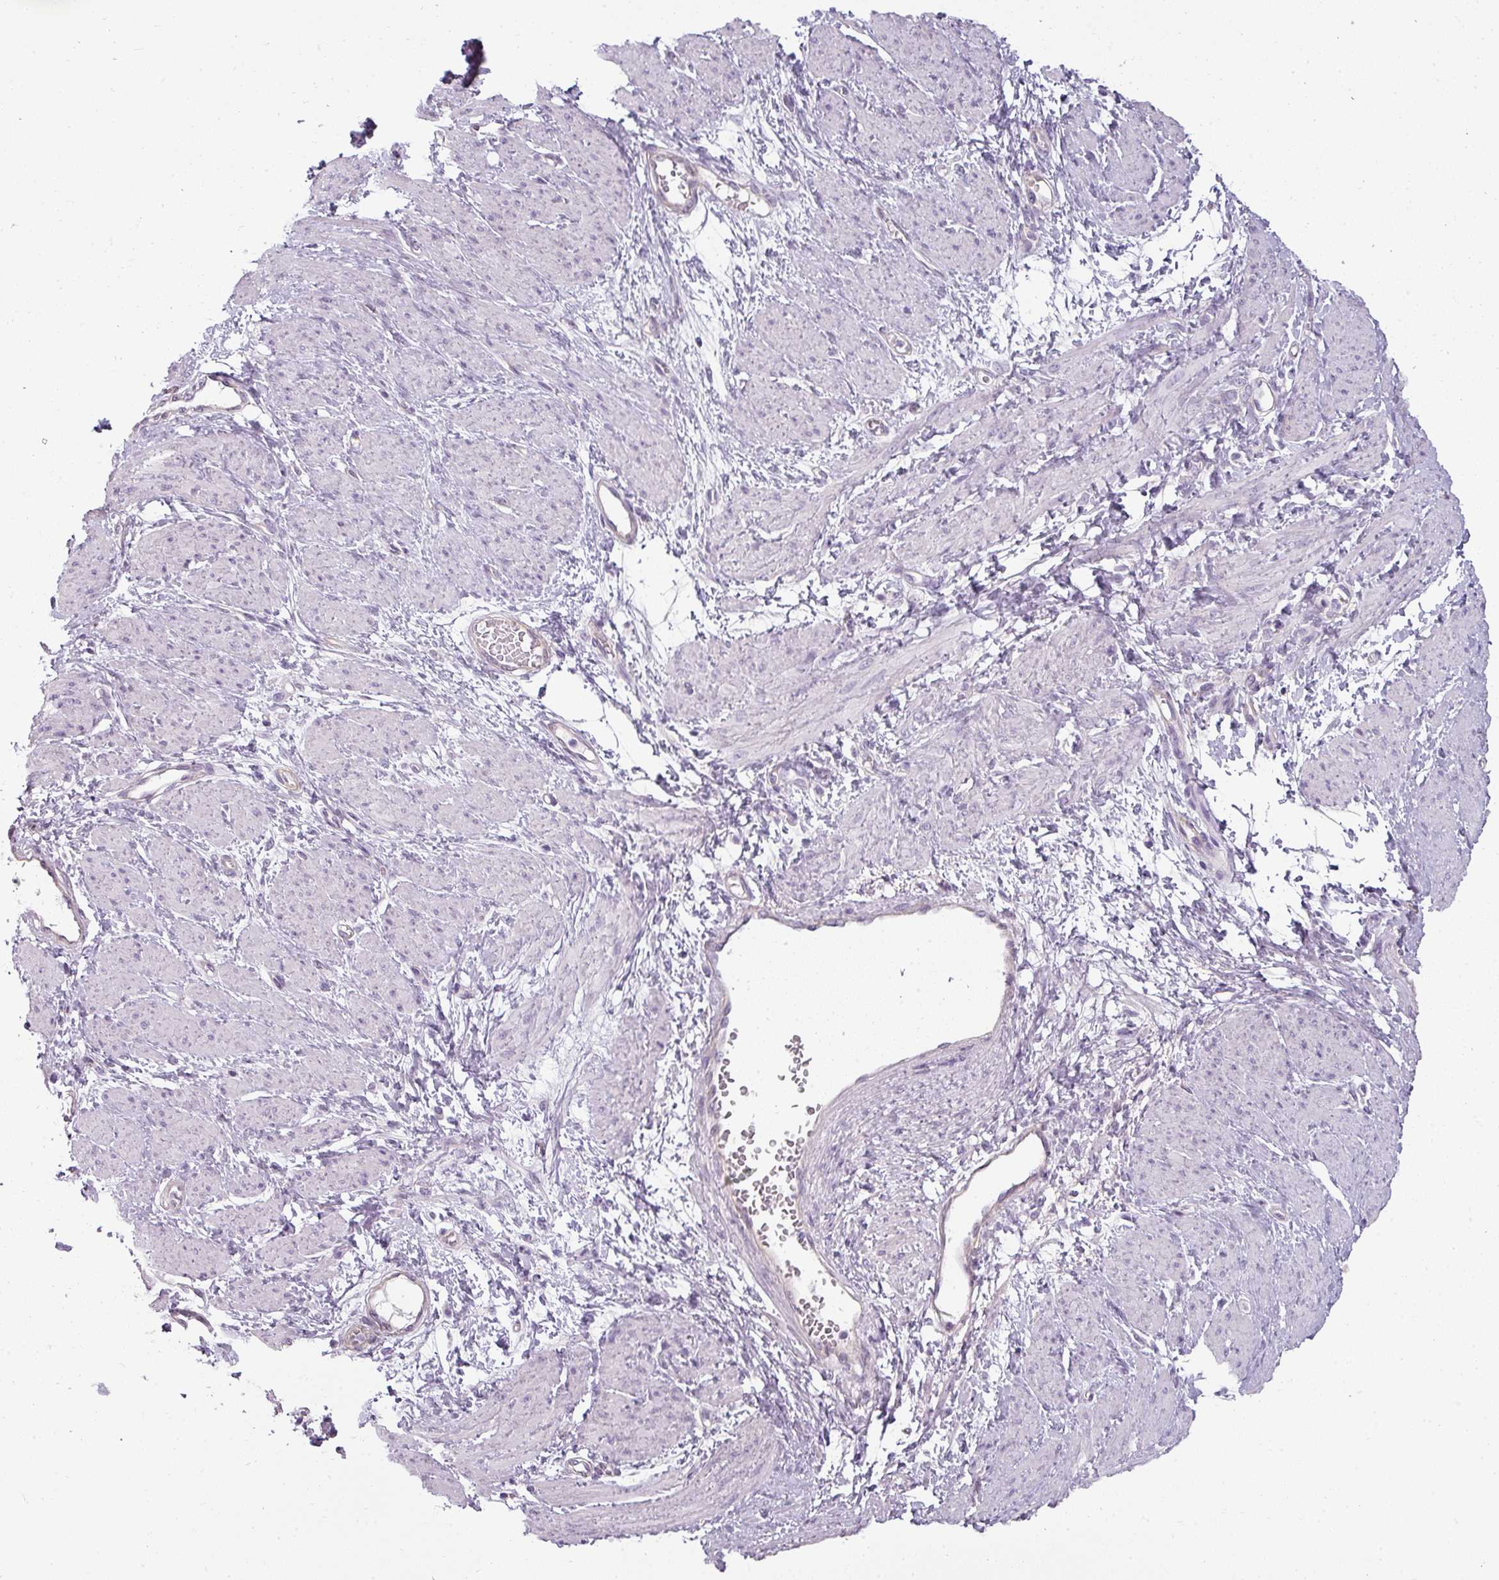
{"staining": {"intensity": "negative", "quantity": "none", "location": "none"}, "tissue": "smooth muscle", "cell_type": "Smooth muscle cells", "image_type": "normal", "snomed": [{"axis": "morphology", "description": "Normal tissue, NOS"}, {"axis": "topography", "description": "Smooth muscle"}, {"axis": "topography", "description": "Uterus"}], "caption": "This is a photomicrograph of immunohistochemistry (IHC) staining of benign smooth muscle, which shows no expression in smooth muscle cells.", "gene": "ASB1", "patient": {"sex": "female", "age": 39}}